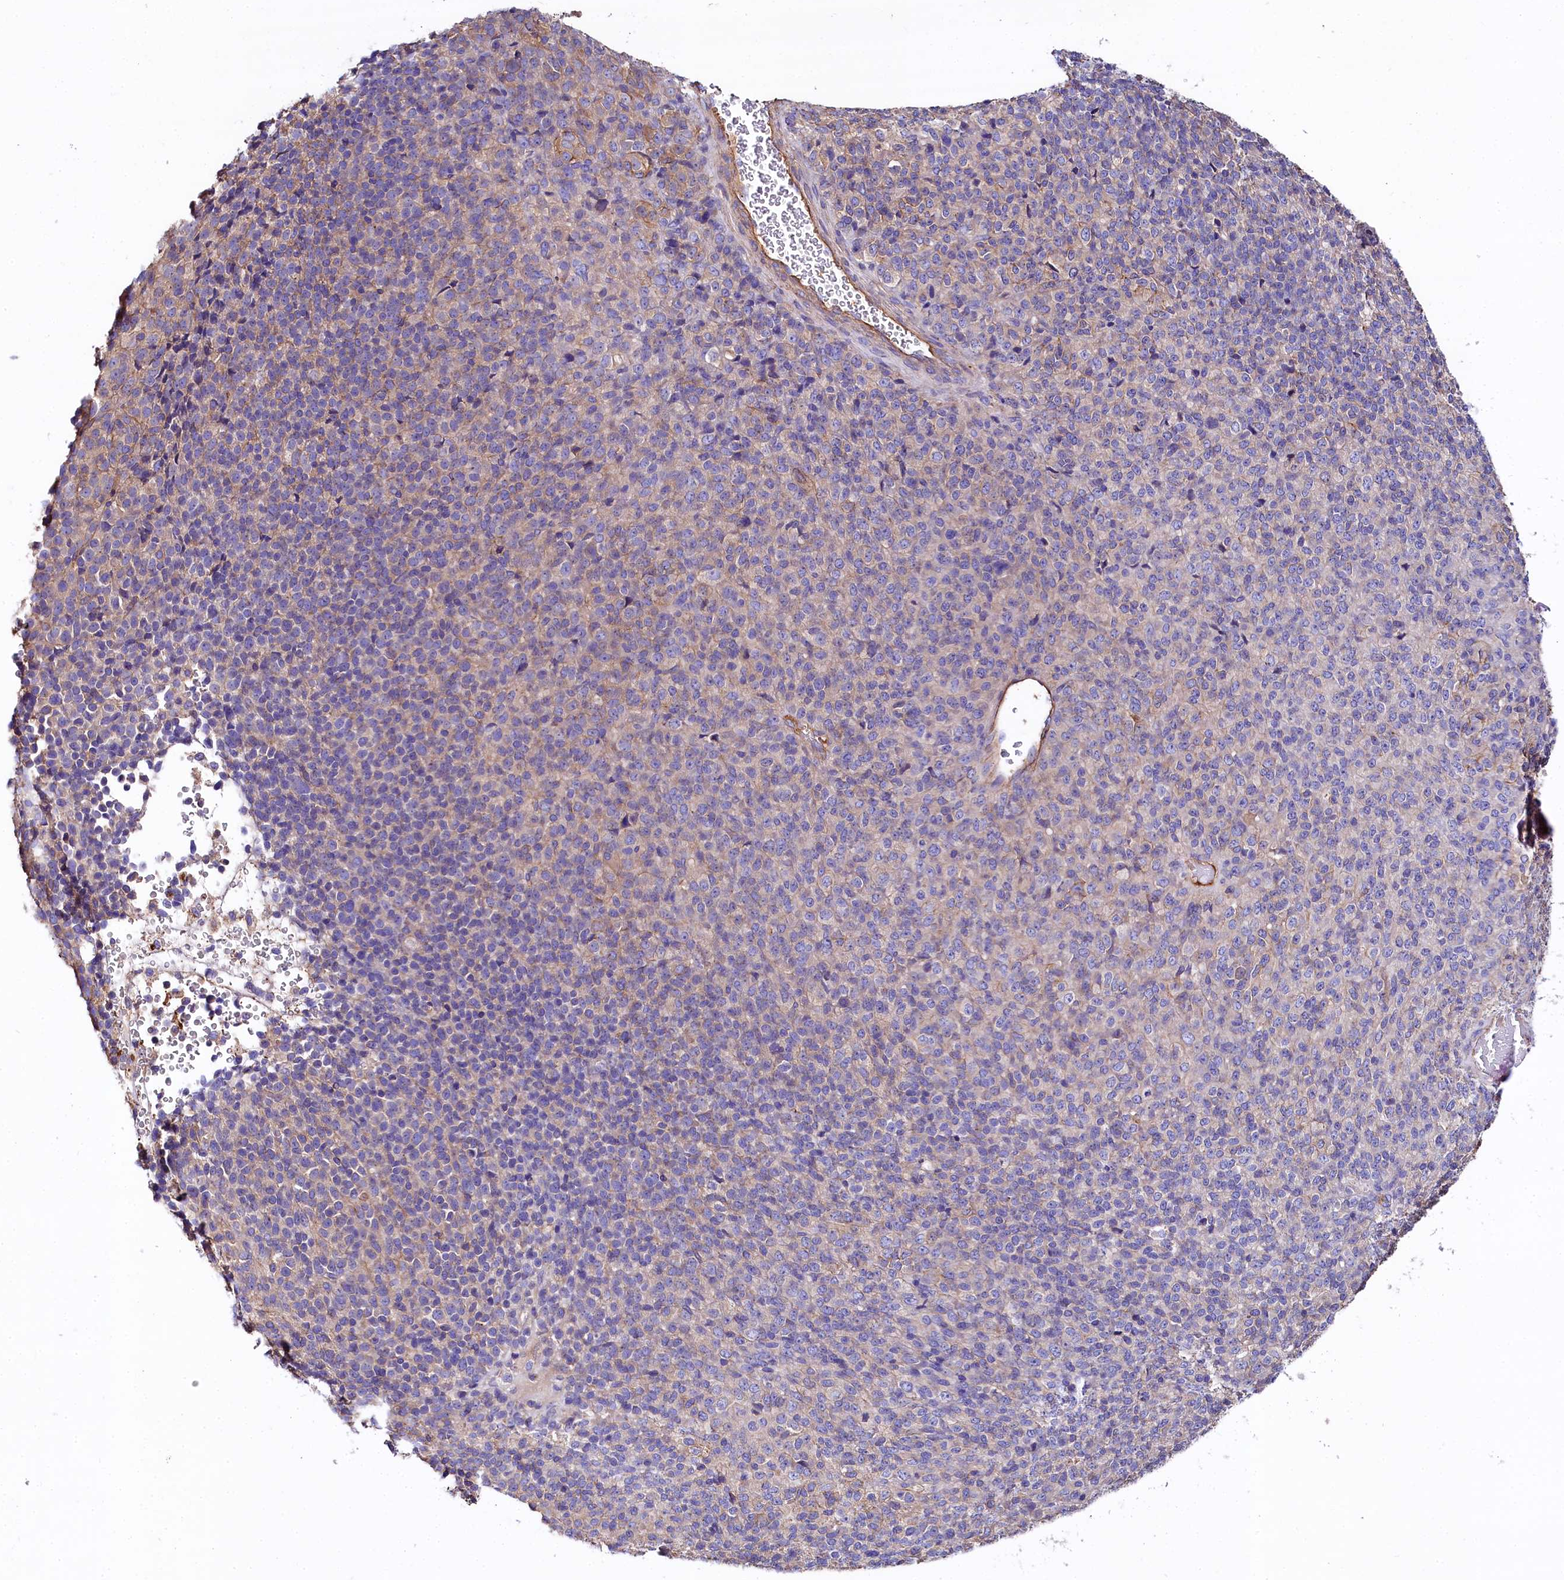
{"staining": {"intensity": "negative", "quantity": "none", "location": "none"}, "tissue": "melanoma", "cell_type": "Tumor cells", "image_type": "cancer", "snomed": [{"axis": "morphology", "description": "Malignant melanoma, Metastatic site"}, {"axis": "topography", "description": "Brain"}], "caption": "Malignant melanoma (metastatic site) stained for a protein using immunohistochemistry (IHC) displays no staining tumor cells.", "gene": "FCHSD2", "patient": {"sex": "female", "age": 56}}